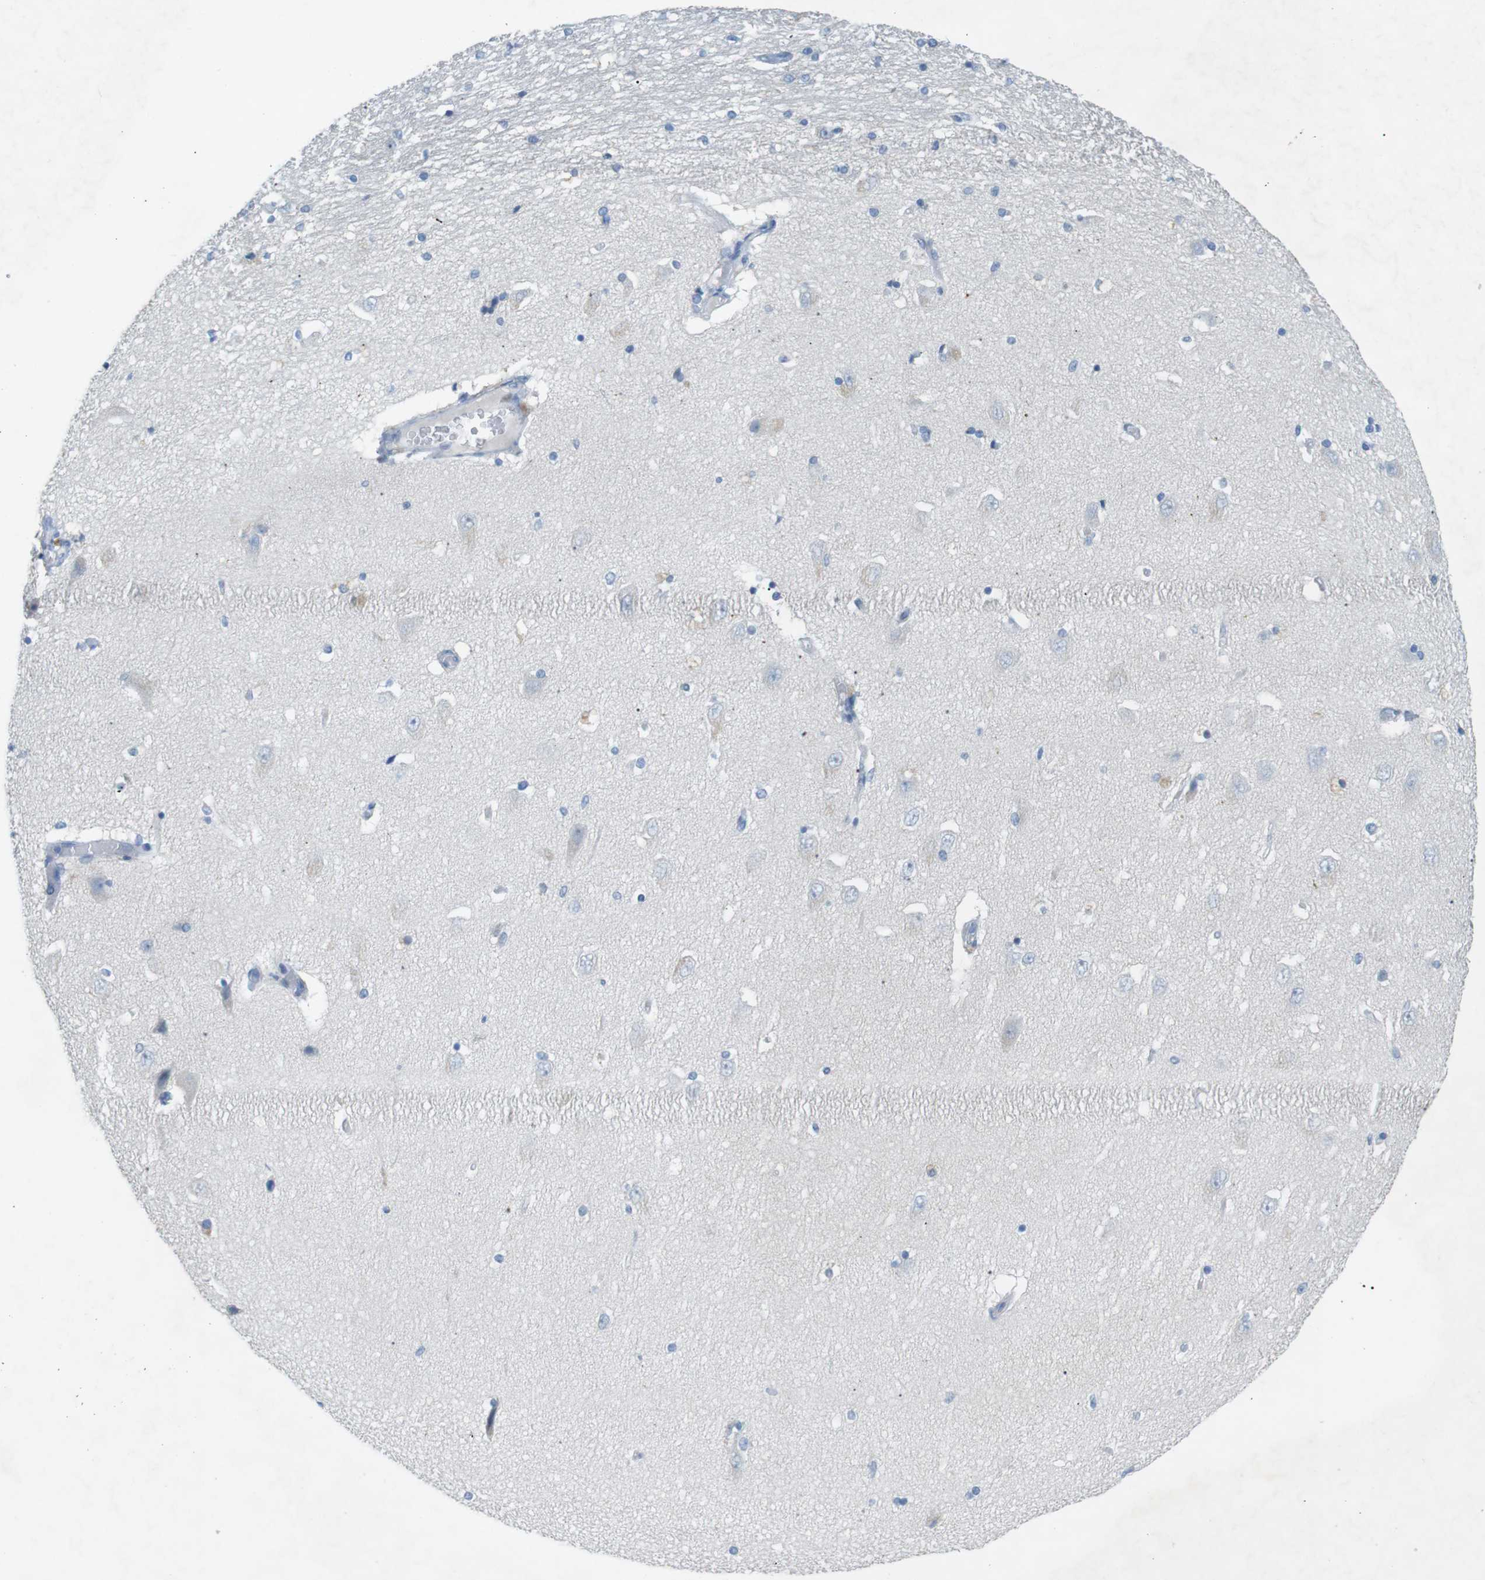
{"staining": {"intensity": "negative", "quantity": "none", "location": "none"}, "tissue": "hippocampus", "cell_type": "Glial cells", "image_type": "normal", "snomed": [{"axis": "morphology", "description": "Normal tissue, NOS"}, {"axis": "topography", "description": "Hippocampus"}], "caption": "The micrograph reveals no significant positivity in glial cells of hippocampus. (Stains: DAB (3,3'-diaminobenzidine) immunohistochemistry (IHC) with hematoxylin counter stain, Microscopy: brightfield microscopy at high magnification).", "gene": "SALL4", "patient": {"sex": "female", "age": 54}}